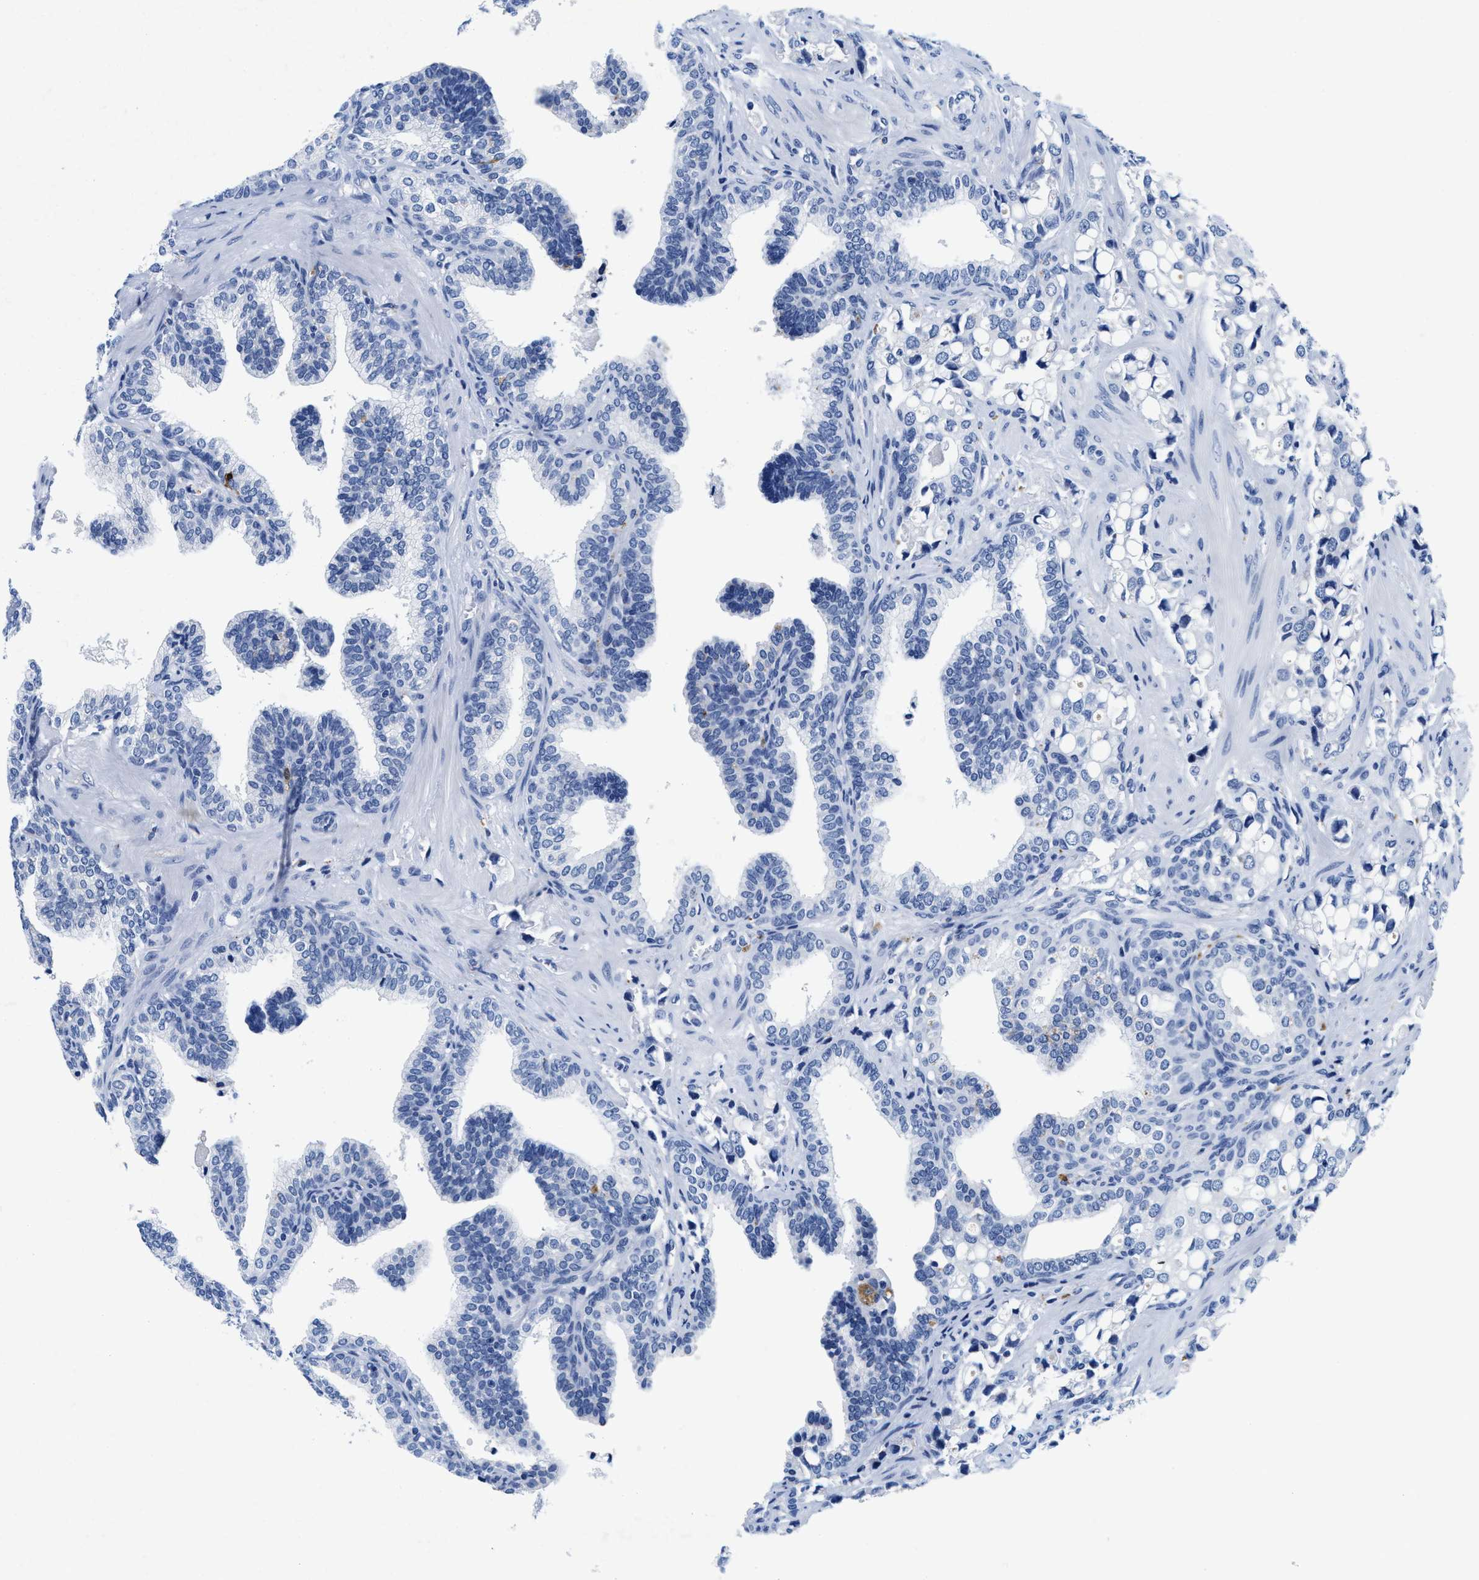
{"staining": {"intensity": "negative", "quantity": "none", "location": "none"}, "tissue": "prostate cancer", "cell_type": "Tumor cells", "image_type": "cancer", "snomed": [{"axis": "morphology", "description": "Adenocarcinoma, High grade"}, {"axis": "topography", "description": "Prostate"}], "caption": "Immunohistochemistry micrograph of neoplastic tissue: prostate cancer (high-grade adenocarcinoma) stained with DAB (3,3'-diaminobenzidine) demonstrates no significant protein expression in tumor cells.", "gene": "TTC3", "patient": {"sex": "male", "age": 52}}